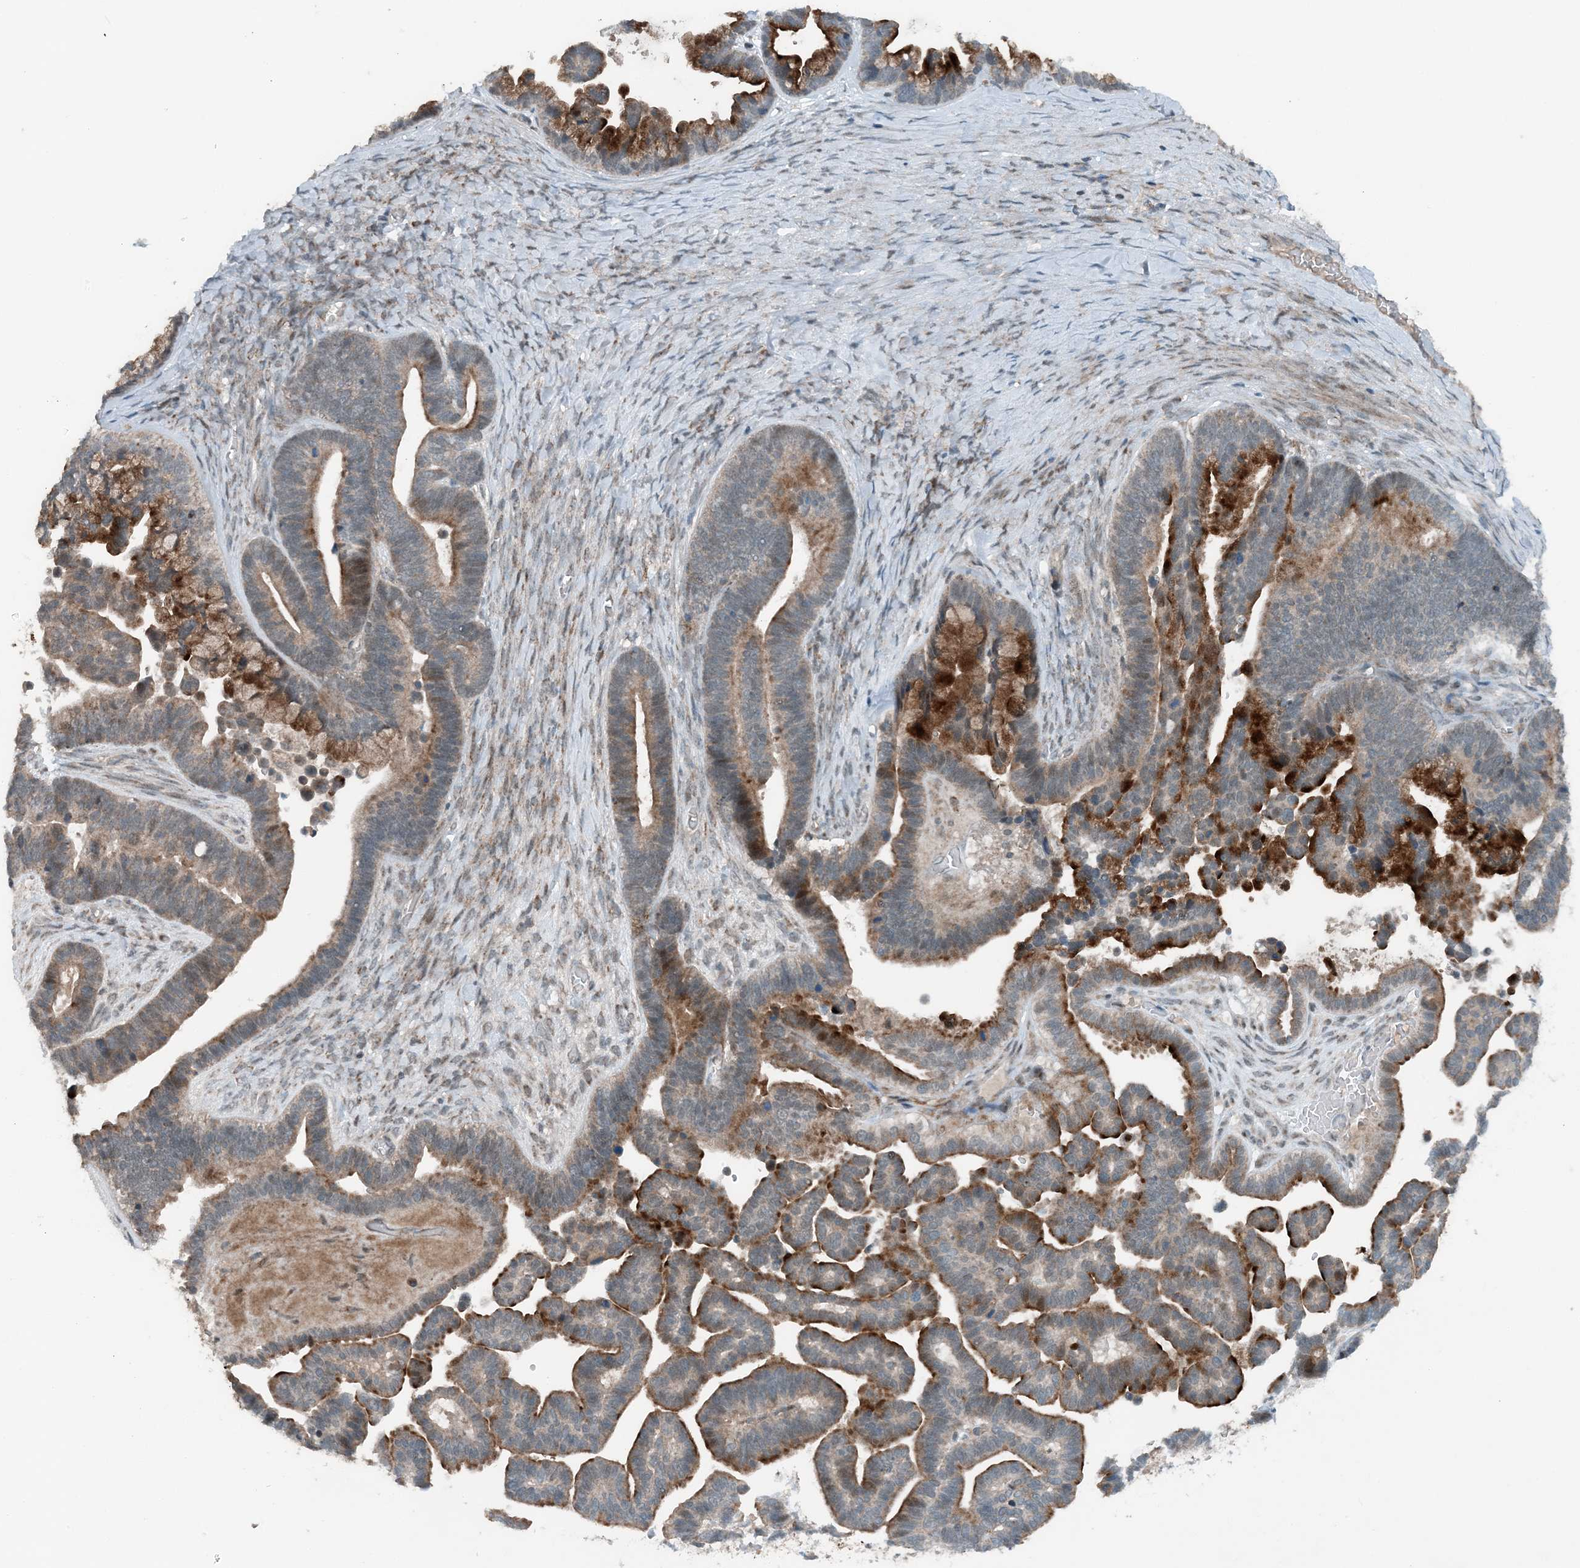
{"staining": {"intensity": "moderate", "quantity": ">75%", "location": "cytoplasmic/membranous"}, "tissue": "ovarian cancer", "cell_type": "Tumor cells", "image_type": "cancer", "snomed": [{"axis": "morphology", "description": "Cystadenocarcinoma, serous, NOS"}, {"axis": "topography", "description": "Ovary"}], "caption": "Ovarian cancer (serous cystadenocarcinoma) tissue reveals moderate cytoplasmic/membranous positivity in approximately >75% of tumor cells", "gene": "MITD1", "patient": {"sex": "female", "age": 56}}